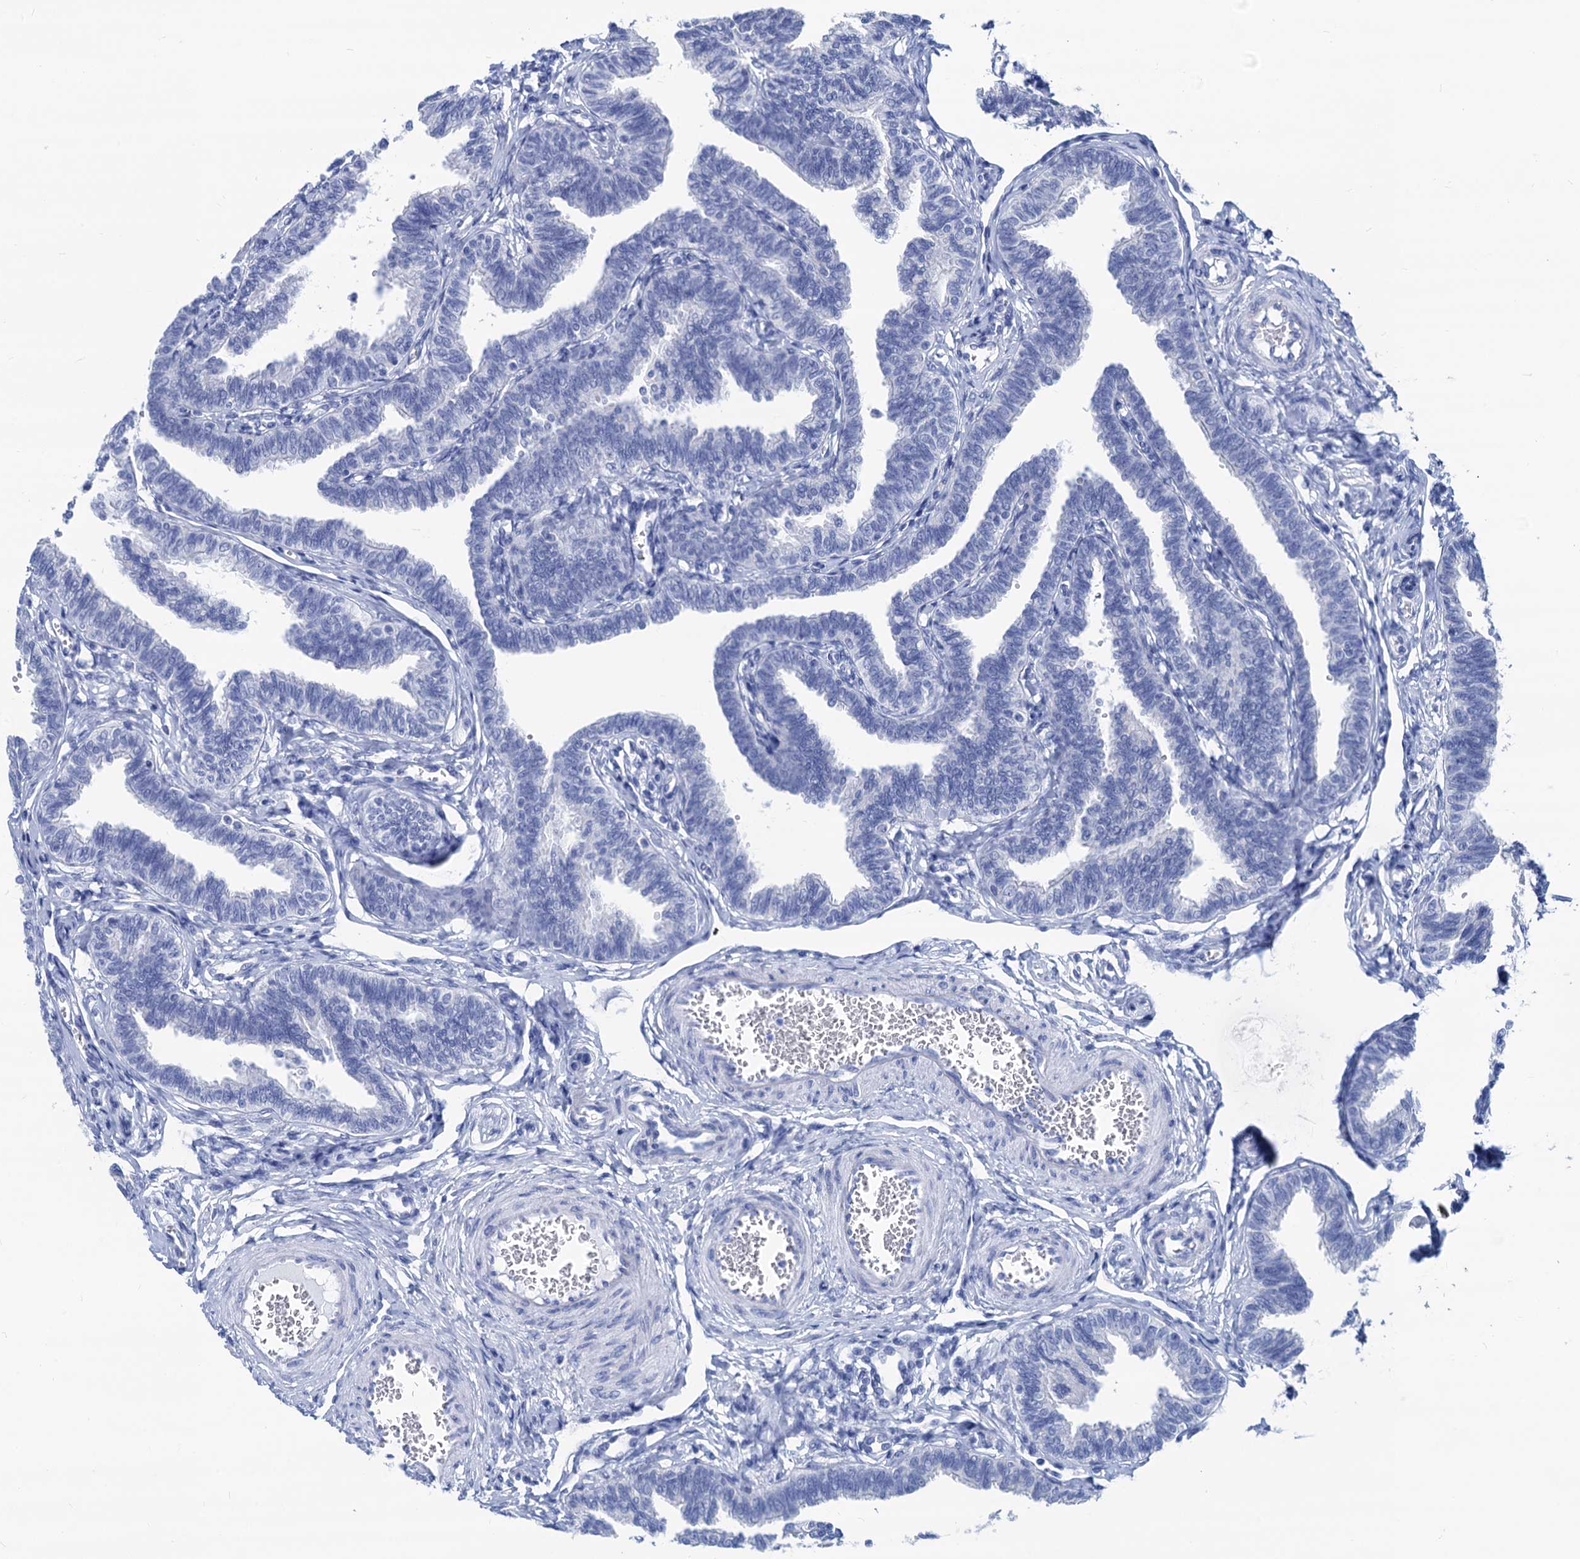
{"staining": {"intensity": "negative", "quantity": "none", "location": "none"}, "tissue": "fallopian tube", "cell_type": "Glandular cells", "image_type": "normal", "snomed": [{"axis": "morphology", "description": "Normal tissue, NOS"}, {"axis": "topography", "description": "Fallopian tube"}, {"axis": "topography", "description": "Ovary"}], "caption": "Micrograph shows no significant protein expression in glandular cells of normal fallopian tube. The staining is performed using DAB brown chromogen with nuclei counter-stained in using hematoxylin.", "gene": "CABYR", "patient": {"sex": "female", "age": 23}}